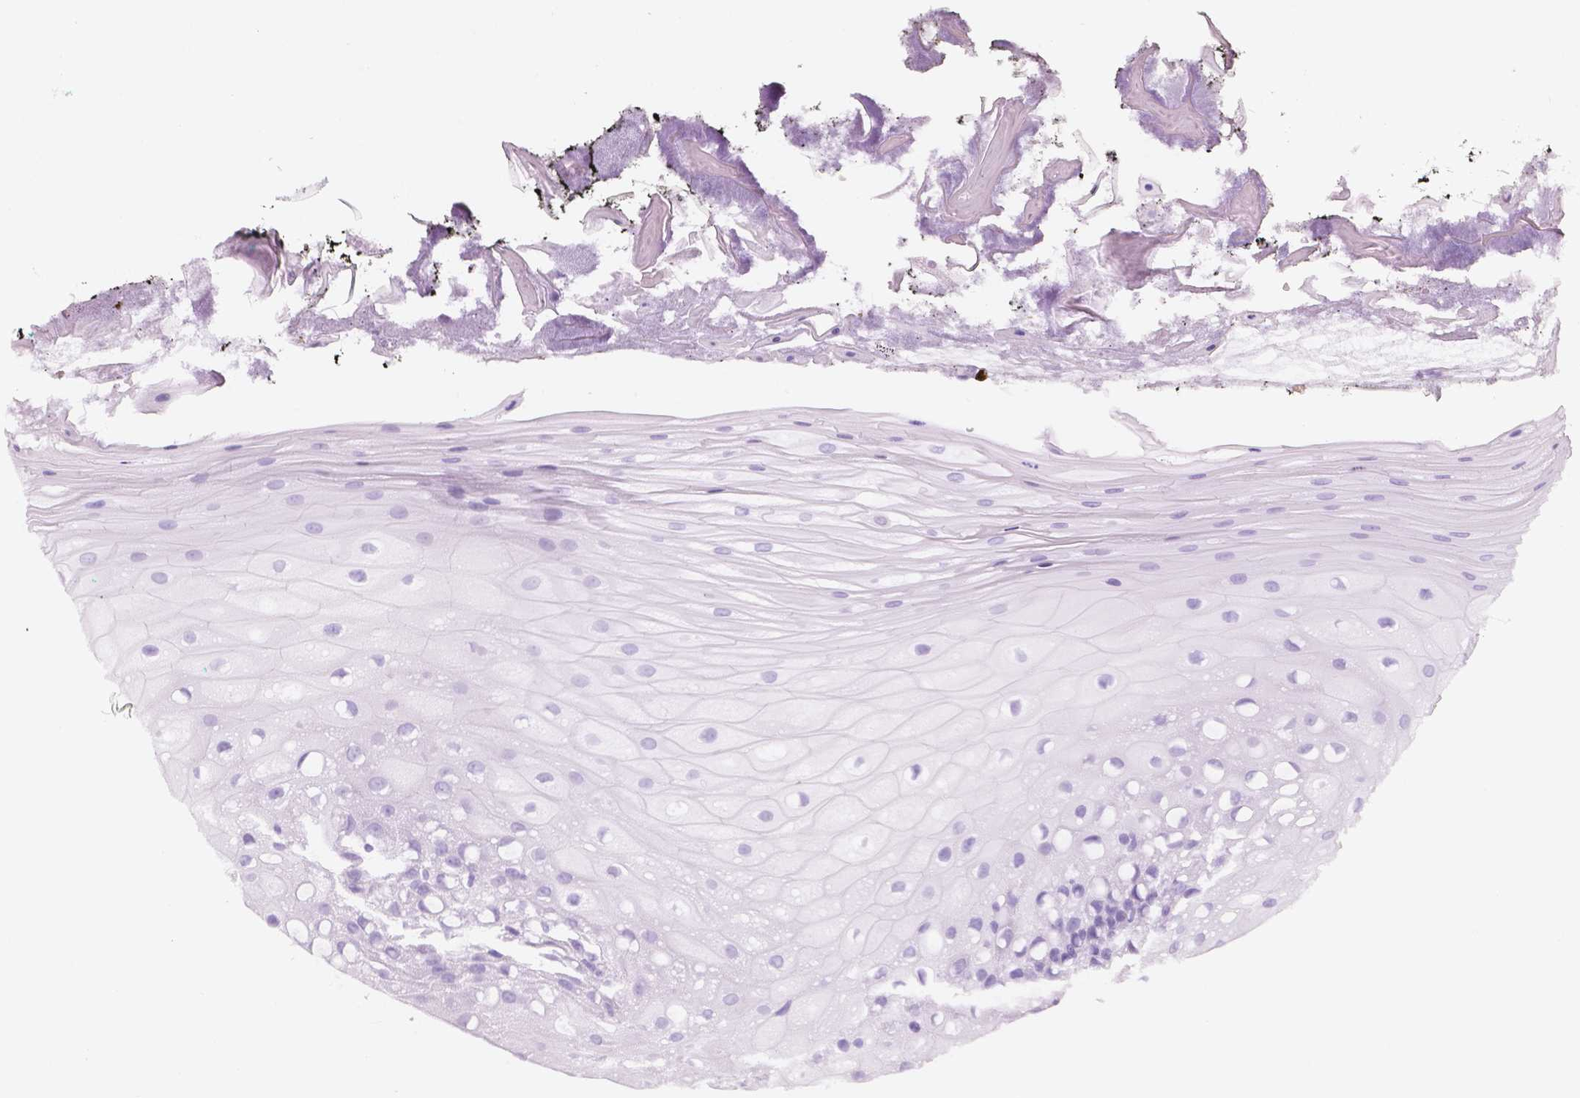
{"staining": {"intensity": "negative", "quantity": "none", "location": "none"}, "tissue": "oral mucosa", "cell_type": "Squamous epithelial cells", "image_type": "normal", "snomed": [{"axis": "morphology", "description": "Normal tissue, NOS"}, {"axis": "morphology", "description": "Squamous cell carcinoma, NOS"}, {"axis": "topography", "description": "Oral tissue"}, {"axis": "topography", "description": "Head-Neck"}], "caption": "Immunohistochemical staining of normal oral mucosa demonstrates no significant positivity in squamous epithelial cells. (DAB IHC, high magnification).", "gene": "KIT", "patient": {"sex": "male", "age": 69}}